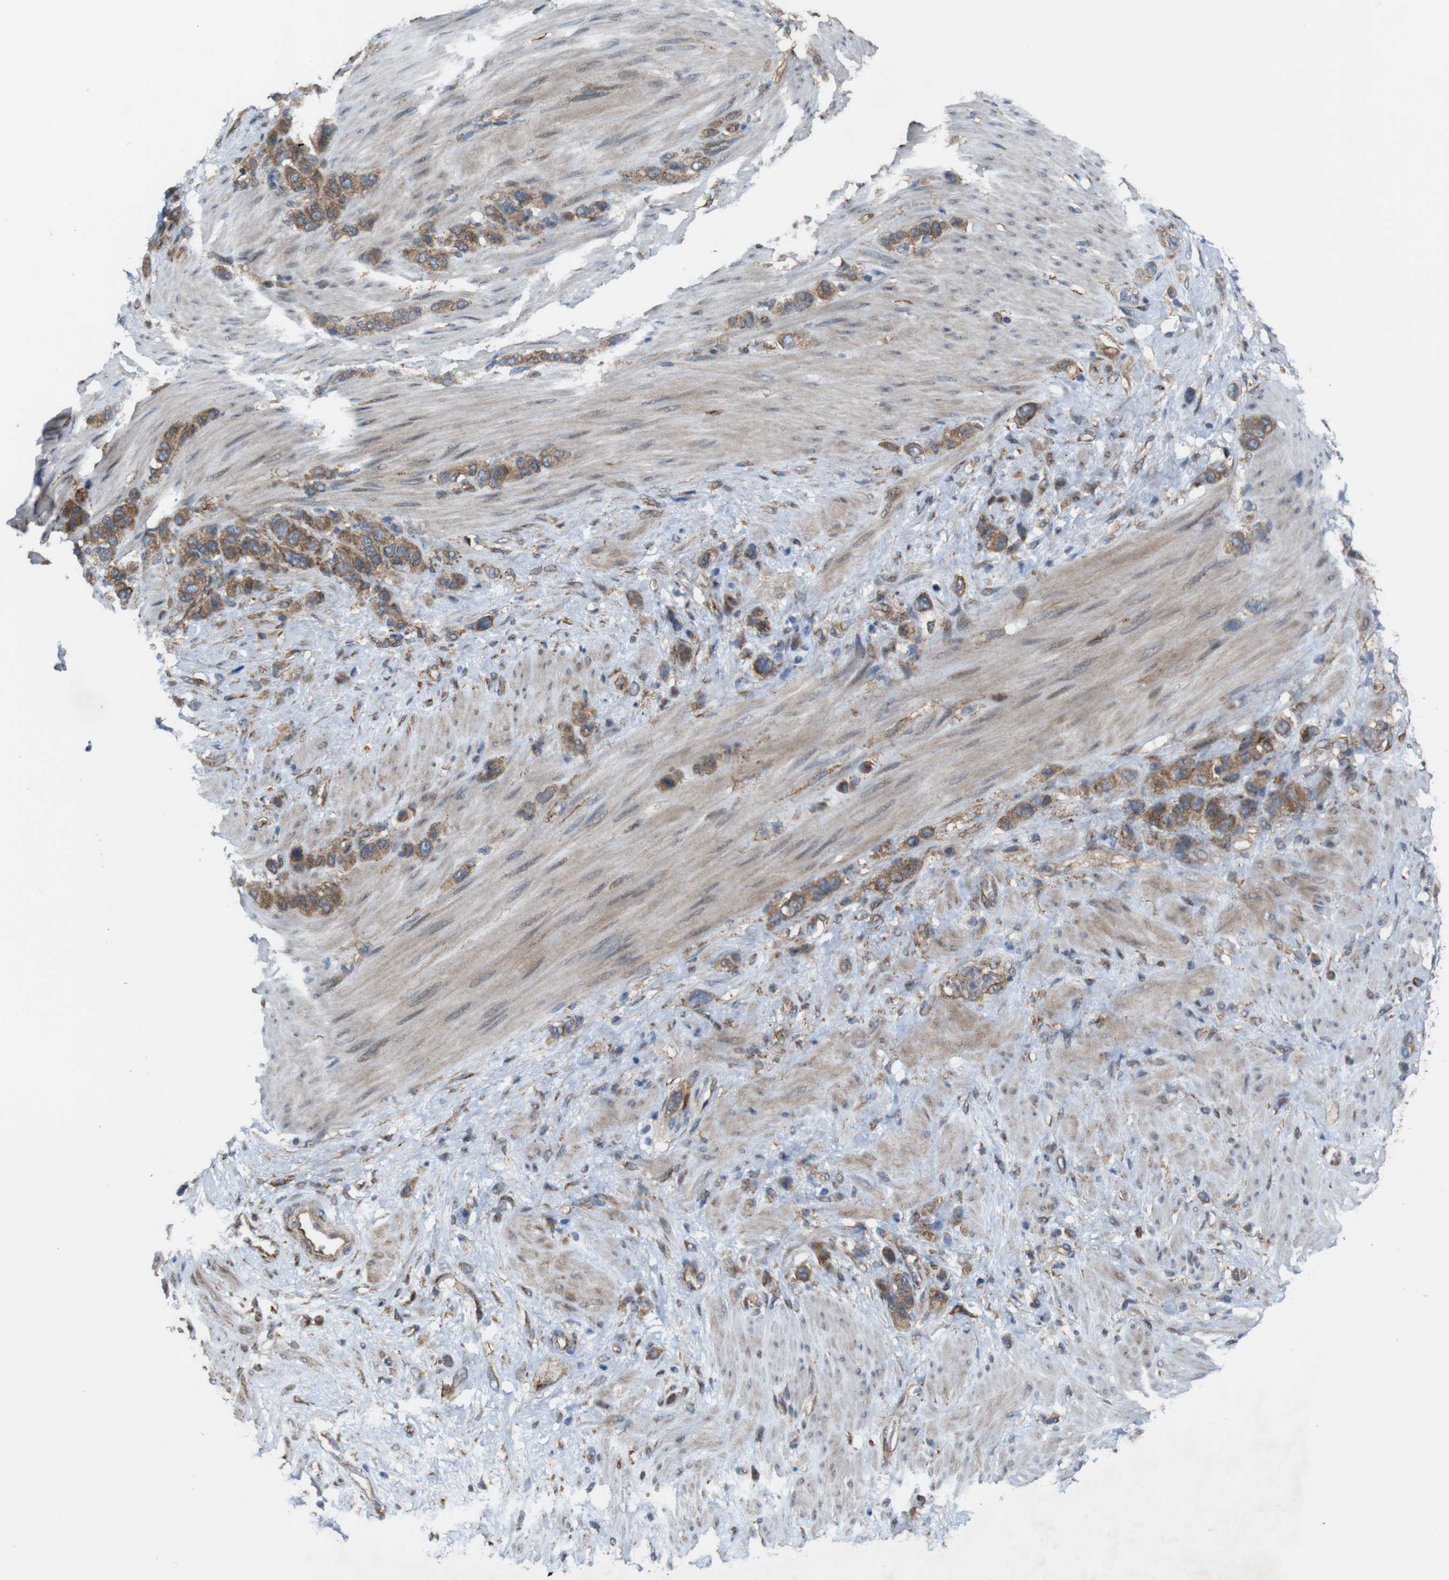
{"staining": {"intensity": "moderate", "quantity": ">75%", "location": "cytoplasmic/membranous"}, "tissue": "stomach cancer", "cell_type": "Tumor cells", "image_type": "cancer", "snomed": [{"axis": "morphology", "description": "Adenocarcinoma, NOS"}, {"axis": "morphology", "description": "Adenocarcinoma, High grade"}, {"axis": "topography", "description": "Stomach, upper"}, {"axis": "topography", "description": "Stomach, lower"}], "caption": "Immunohistochemistry (IHC) staining of stomach cancer, which shows medium levels of moderate cytoplasmic/membranous staining in about >75% of tumor cells indicating moderate cytoplasmic/membranous protein staining. The staining was performed using DAB (3,3'-diaminobenzidine) (brown) for protein detection and nuclei were counterstained in hematoxylin (blue).", "gene": "PTGER4", "patient": {"sex": "female", "age": 65}}